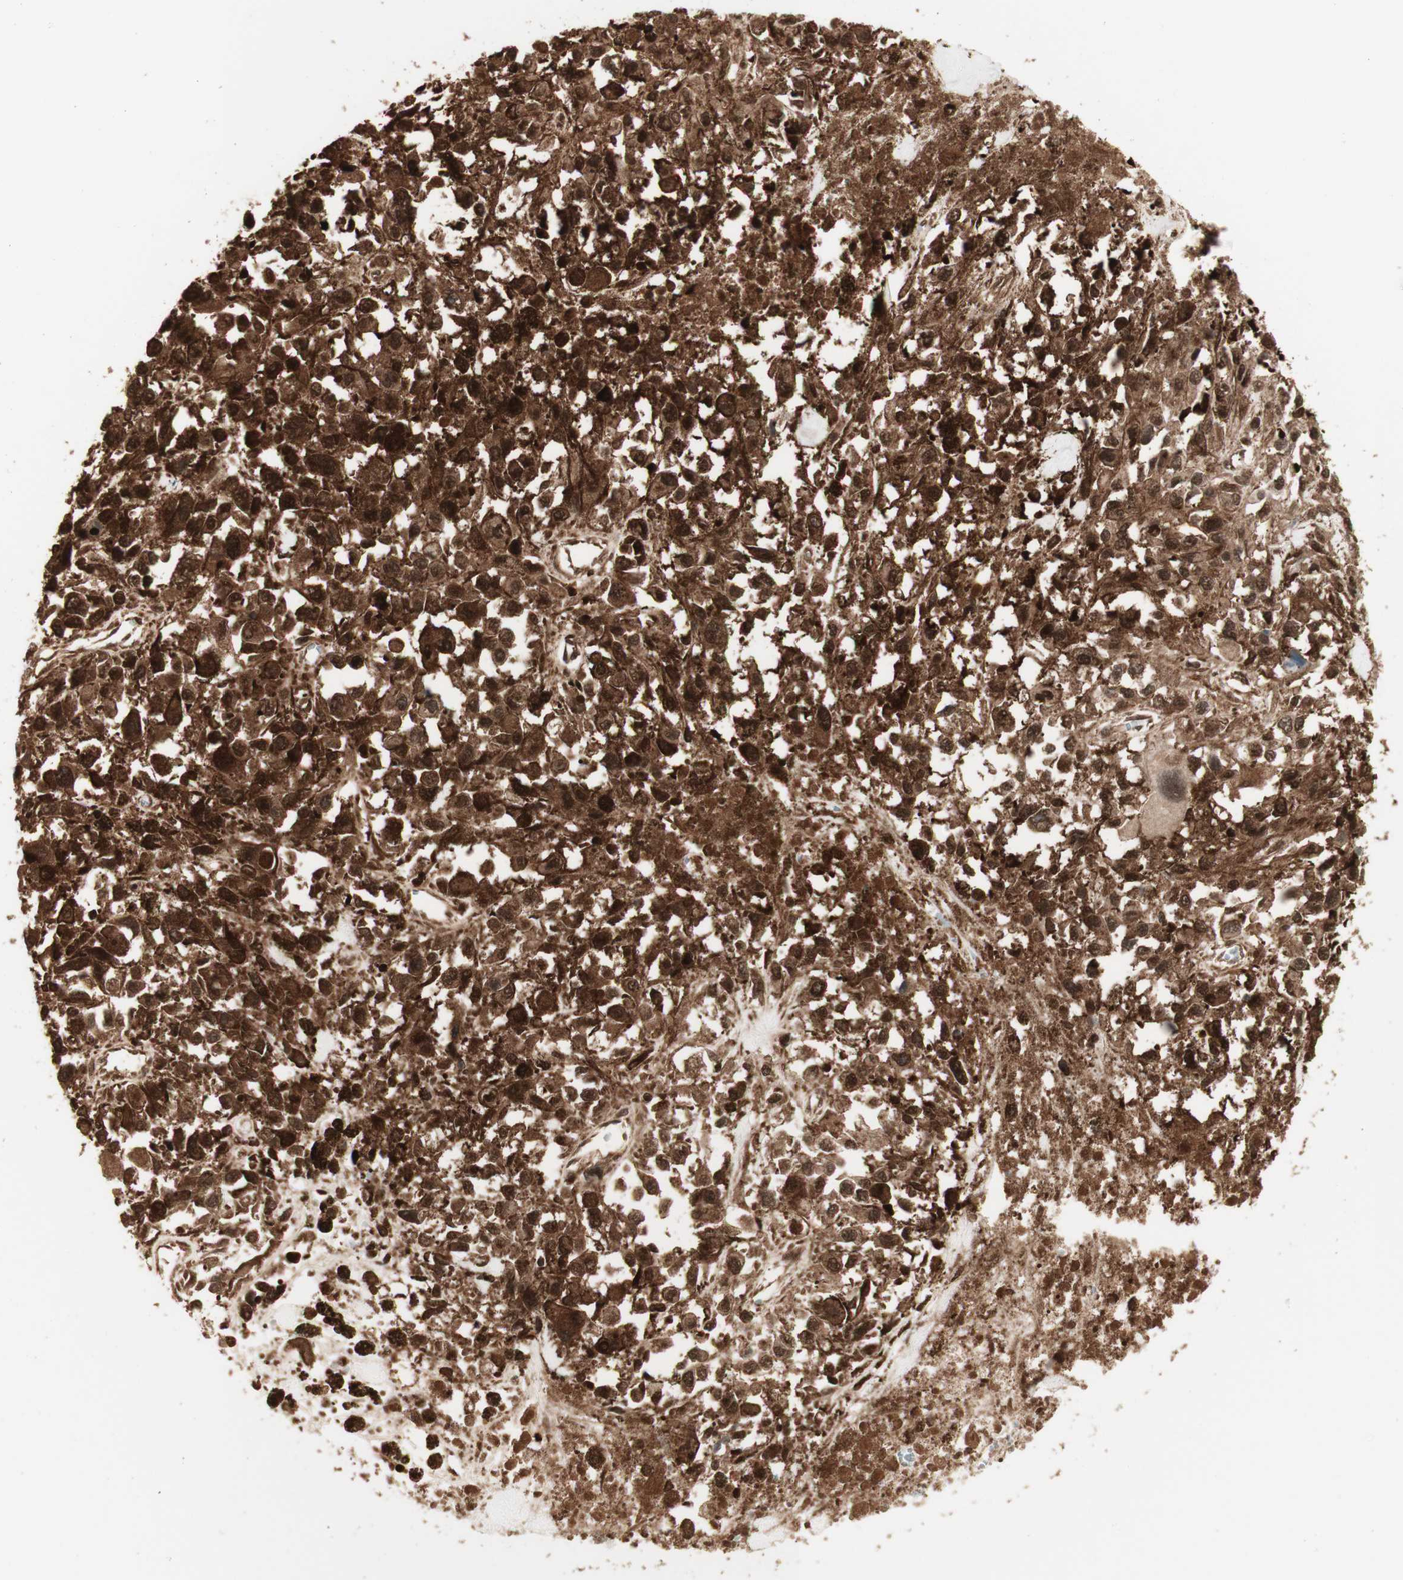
{"staining": {"intensity": "strong", "quantity": ">75%", "location": "cytoplasmic/membranous,nuclear"}, "tissue": "melanoma", "cell_type": "Tumor cells", "image_type": "cancer", "snomed": [{"axis": "morphology", "description": "Malignant melanoma, Metastatic site"}, {"axis": "topography", "description": "Lymph node"}], "caption": "Malignant melanoma (metastatic site) stained with a brown dye reveals strong cytoplasmic/membranous and nuclear positive expression in about >75% of tumor cells.", "gene": "YWHAB", "patient": {"sex": "male", "age": 59}}